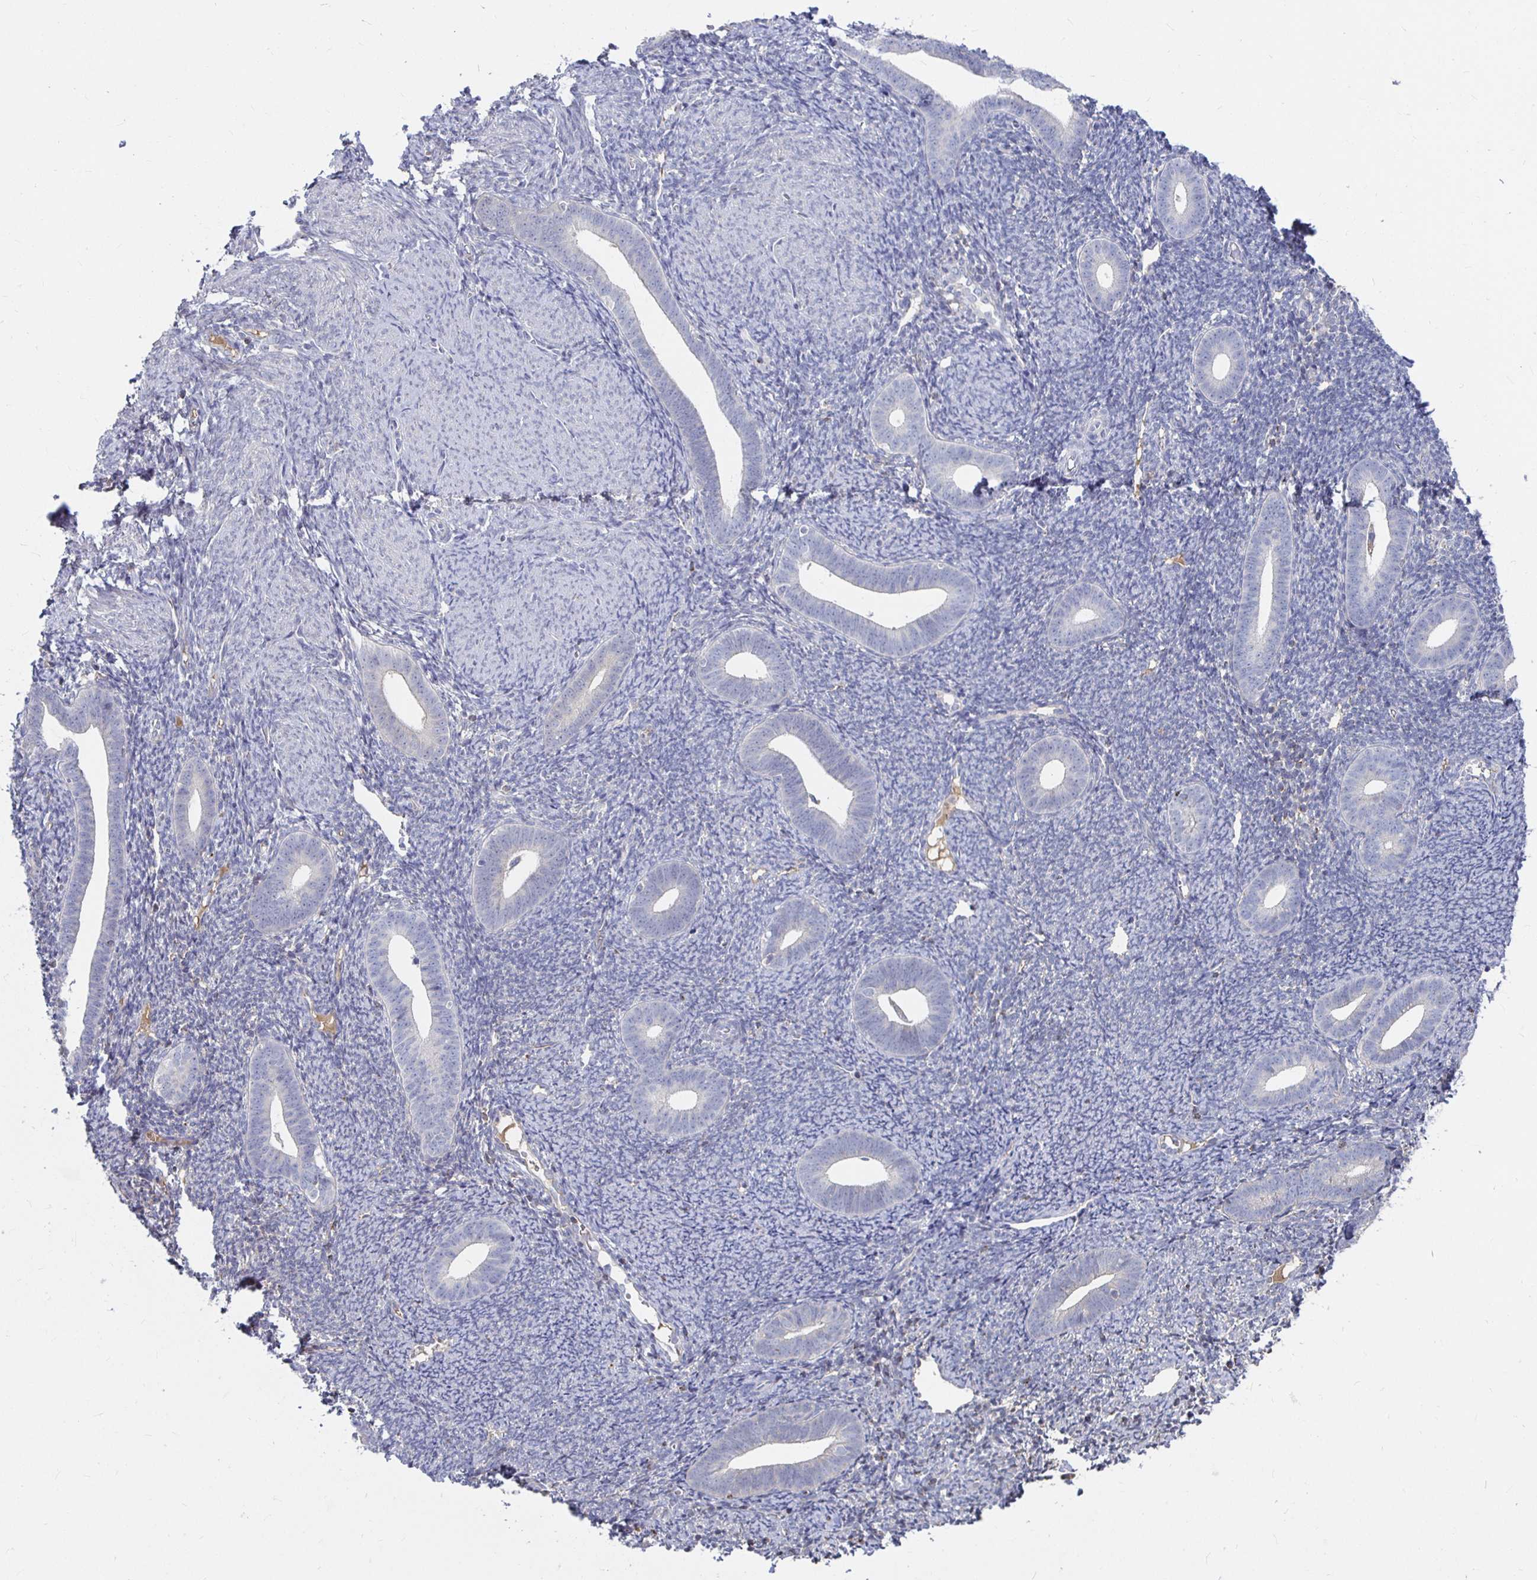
{"staining": {"intensity": "negative", "quantity": "none", "location": "none"}, "tissue": "endometrium", "cell_type": "Cells in endometrial stroma", "image_type": "normal", "snomed": [{"axis": "morphology", "description": "Normal tissue, NOS"}, {"axis": "topography", "description": "Endometrium"}], "caption": "DAB (3,3'-diaminobenzidine) immunohistochemical staining of normal endometrium exhibits no significant staining in cells in endometrial stroma. (Brightfield microscopy of DAB (3,3'-diaminobenzidine) immunohistochemistry at high magnification).", "gene": "RNF144B", "patient": {"sex": "female", "age": 39}}